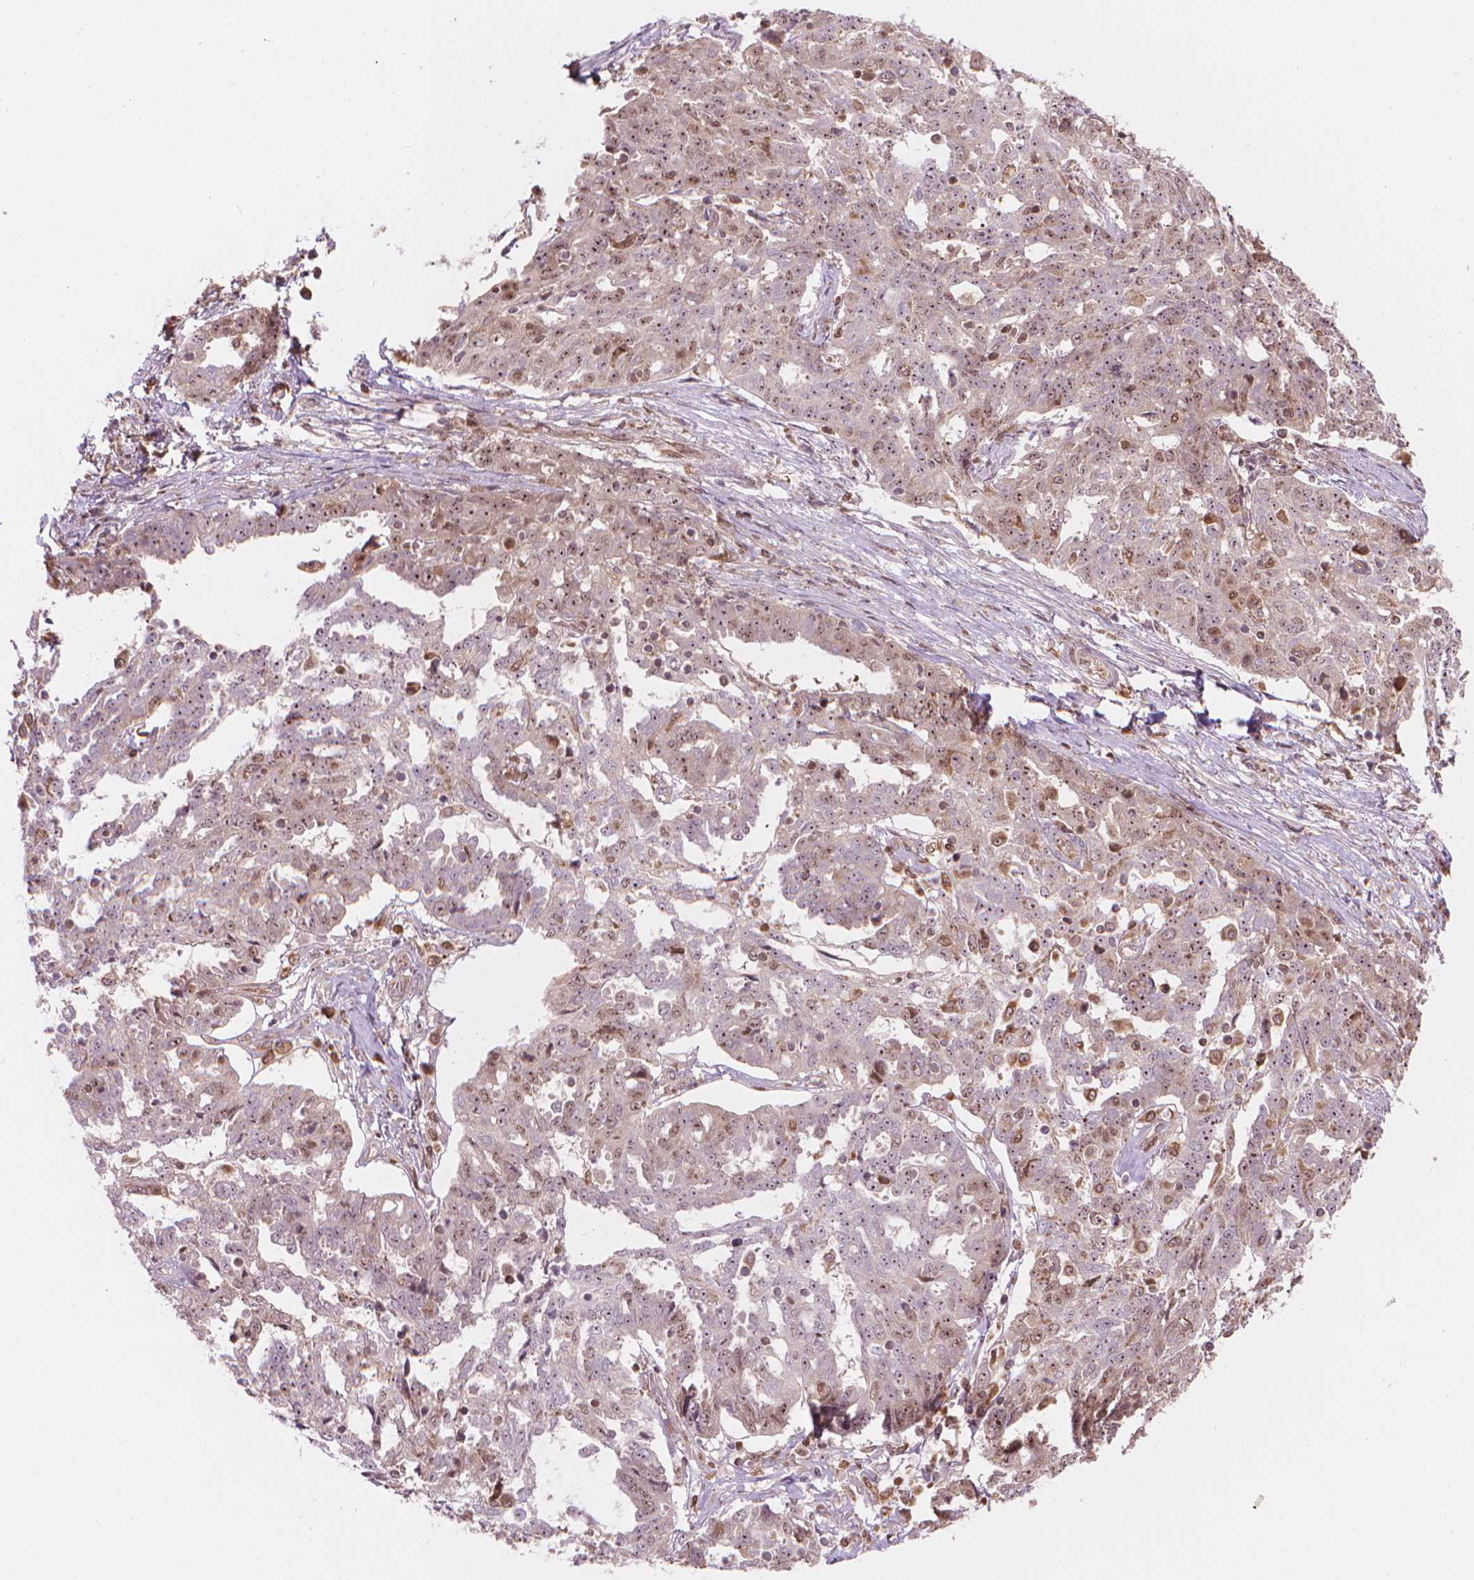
{"staining": {"intensity": "weak", "quantity": "25%-75%", "location": "nuclear"}, "tissue": "ovarian cancer", "cell_type": "Tumor cells", "image_type": "cancer", "snomed": [{"axis": "morphology", "description": "Cystadenocarcinoma, serous, NOS"}, {"axis": "topography", "description": "Ovary"}], "caption": "Approximately 25%-75% of tumor cells in serous cystadenocarcinoma (ovarian) demonstrate weak nuclear protein positivity as visualized by brown immunohistochemical staining.", "gene": "SMC2", "patient": {"sex": "female", "age": 67}}